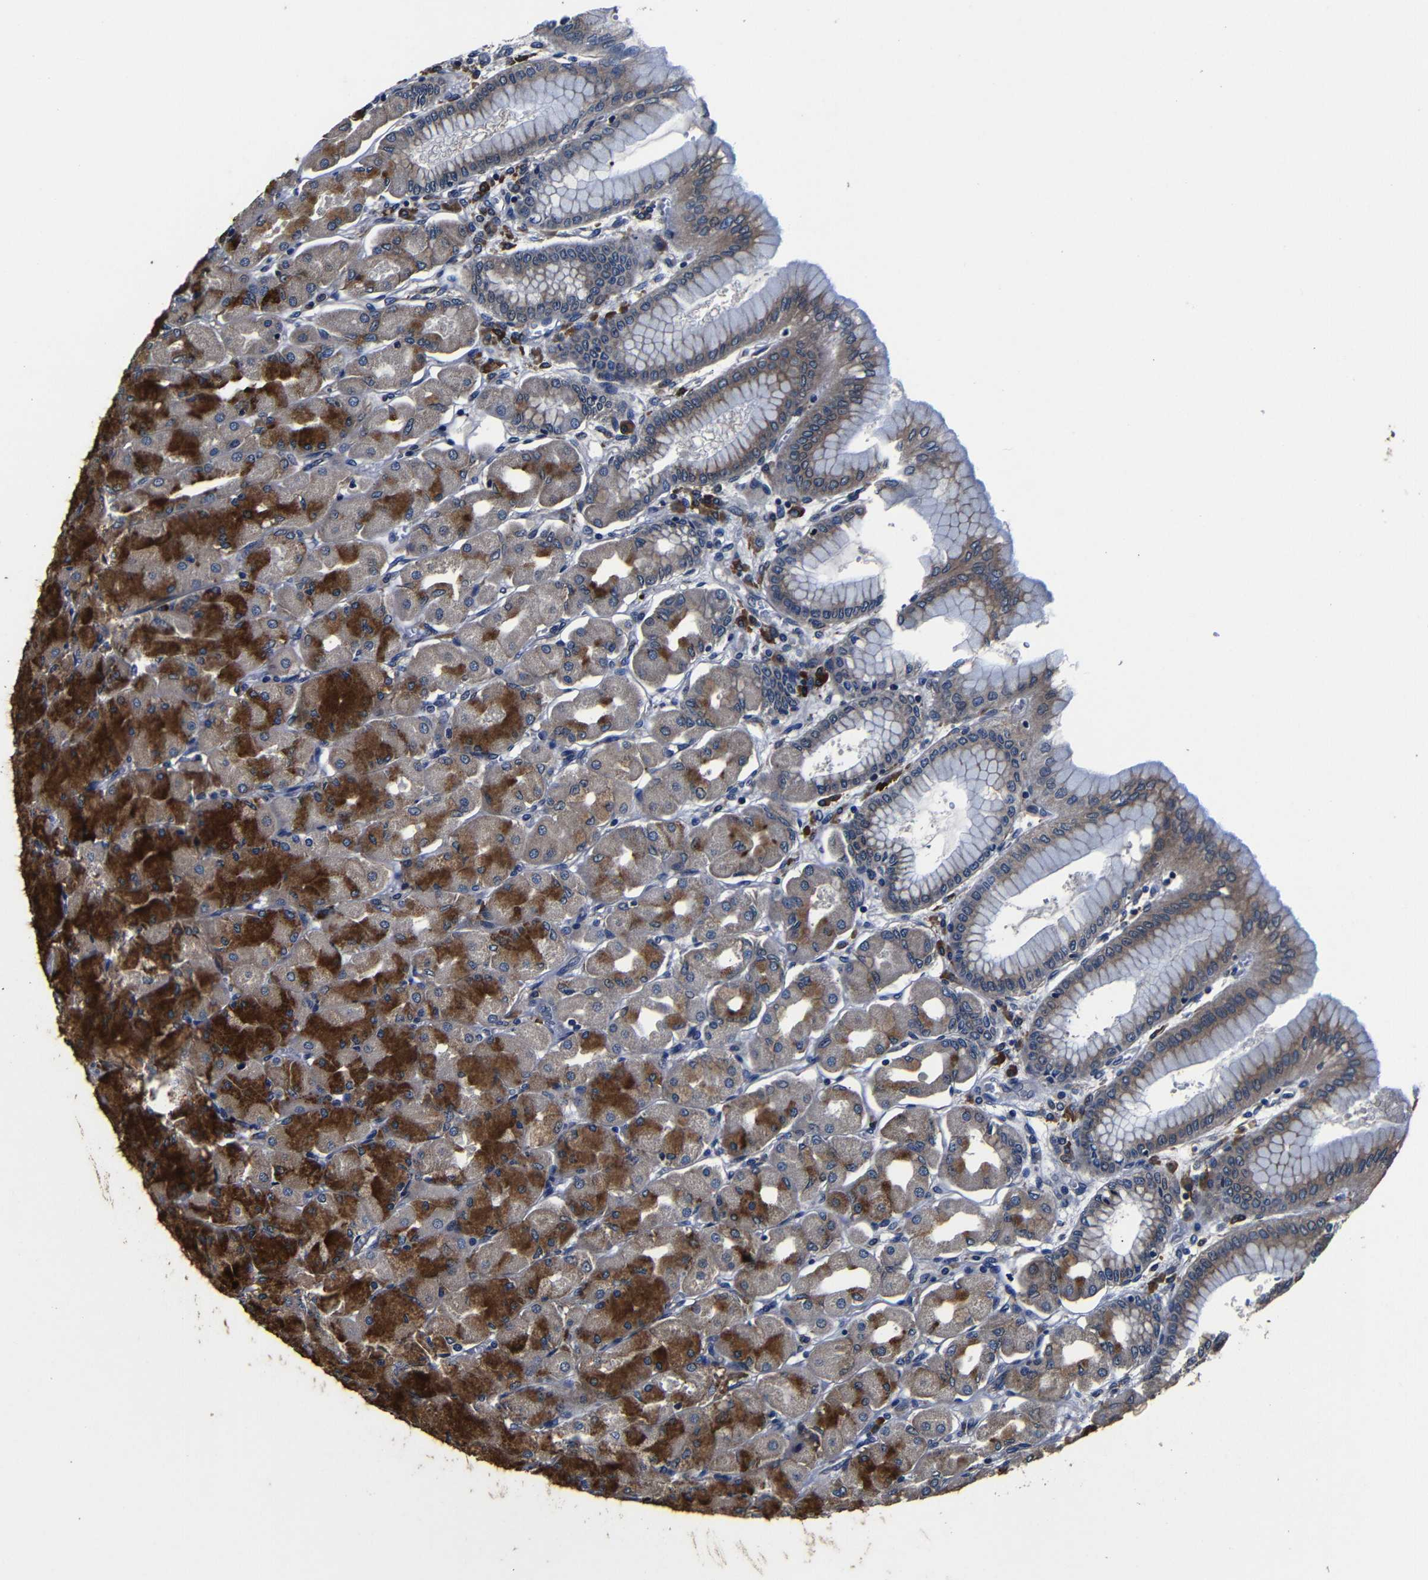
{"staining": {"intensity": "strong", "quantity": "25%-75%", "location": "cytoplasmic/membranous"}, "tissue": "stomach", "cell_type": "Glandular cells", "image_type": "normal", "snomed": [{"axis": "morphology", "description": "Normal tissue, NOS"}, {"axis": "topography", "description": "Stomach, upper"}], "caption": "IHC micrograph of normal stomach stained for a protein (brown), which displays high levels of strong cytoplasmic/membranous positivity in approximately 25%-75% of glandular cells.", "gene": "SCN9A", "patient": {"sex": "female", "age": 56}}